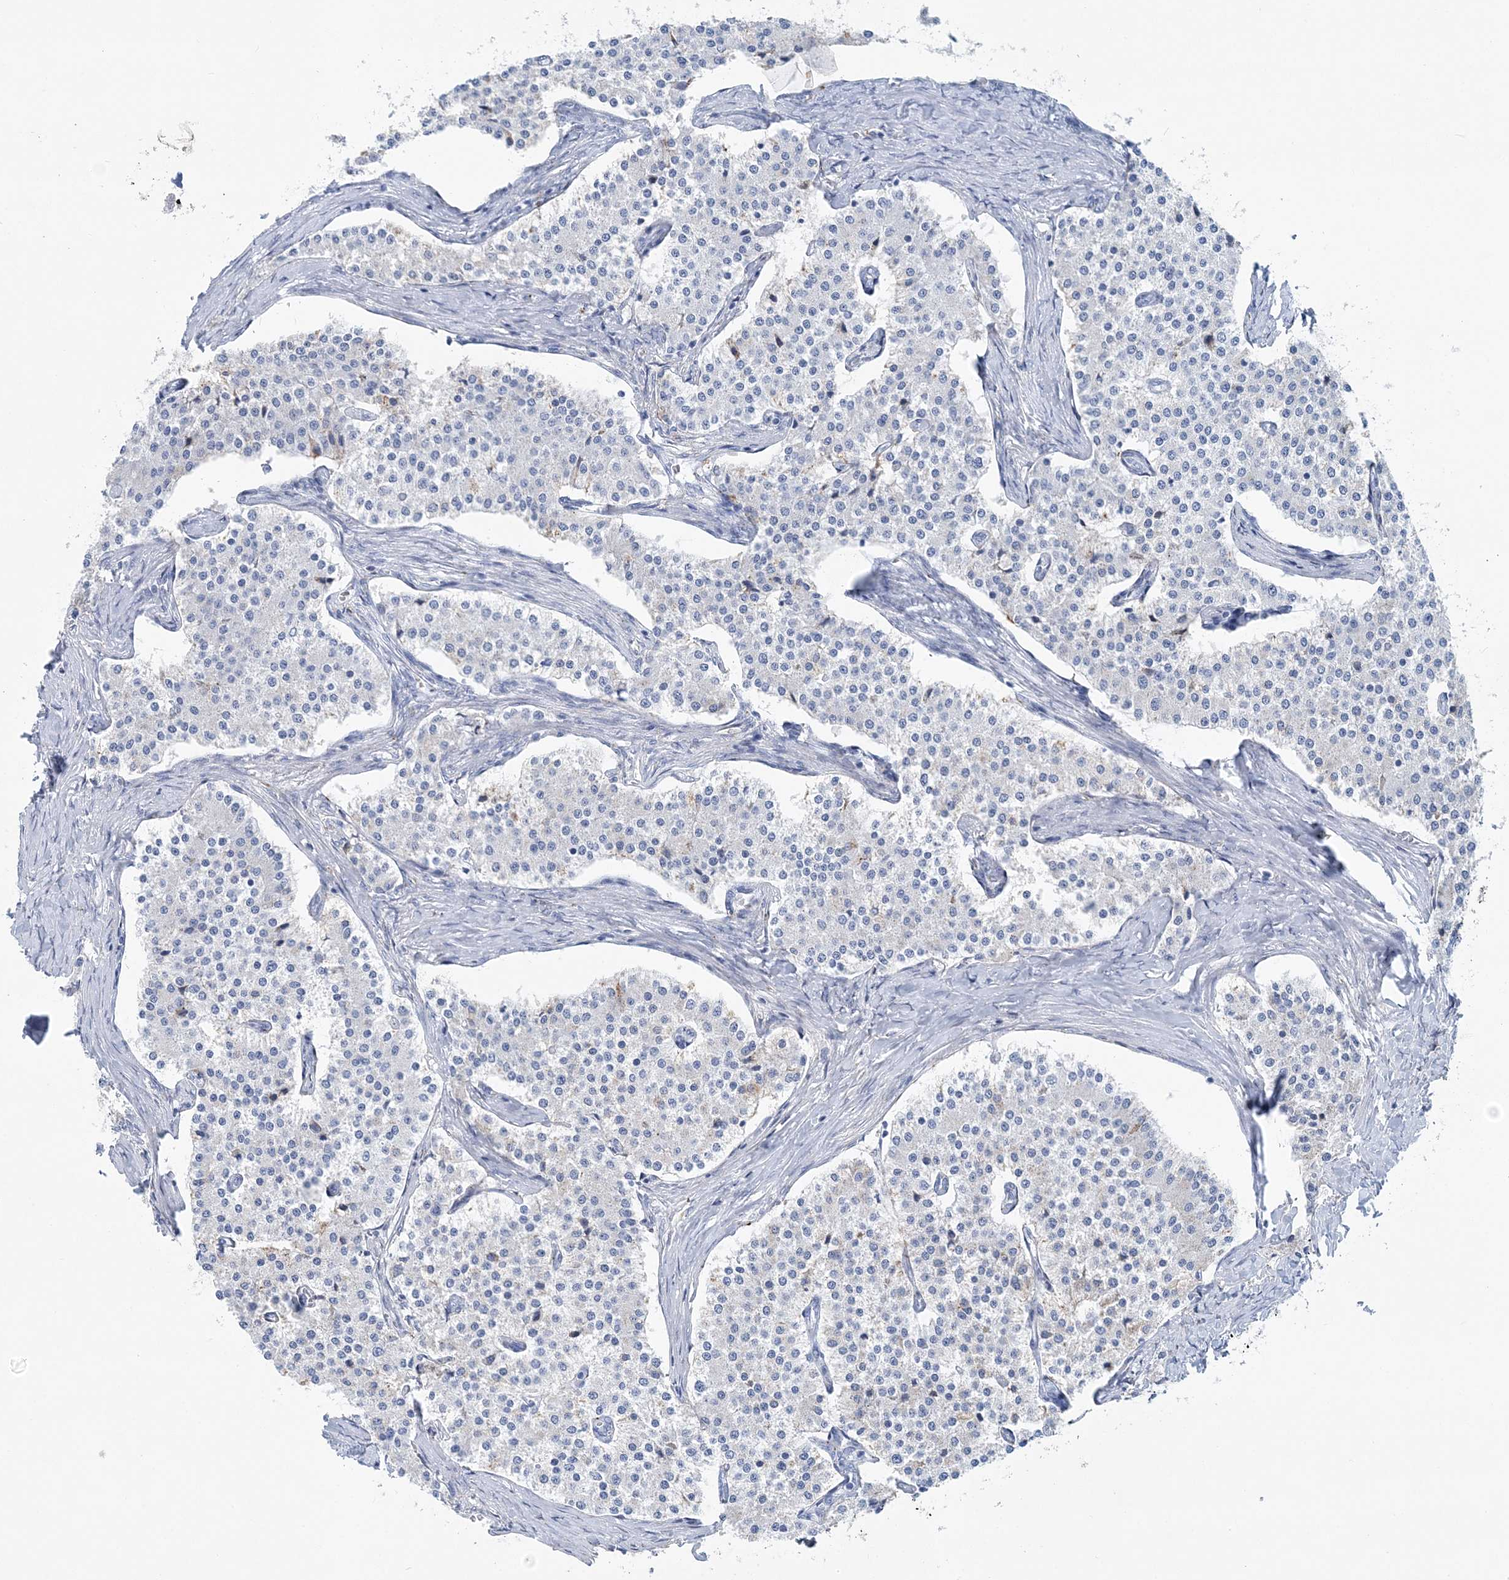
{"staining": {"intensity": "negative", "quantity": "none", "location": "none"}, "tissue": "carcinoid", "cell_type": "Tumor cells", "image_type": "cancer", "snomed": [{"axis": "morphology", "description": "Carcinoid, malignant, NOS"}, {"axis": "topography", "description": "Colon"}], "caption": "Immunohistochemistry photomicrograph of neoplastic tissue: carcinoid (malignant) stained with DAB (3,3'-diaminobenzidine) reveals no significant protein positivity in tumor cells.", "gene": "NKX6-1", "patient": {"sex": "female", "age": 52}}